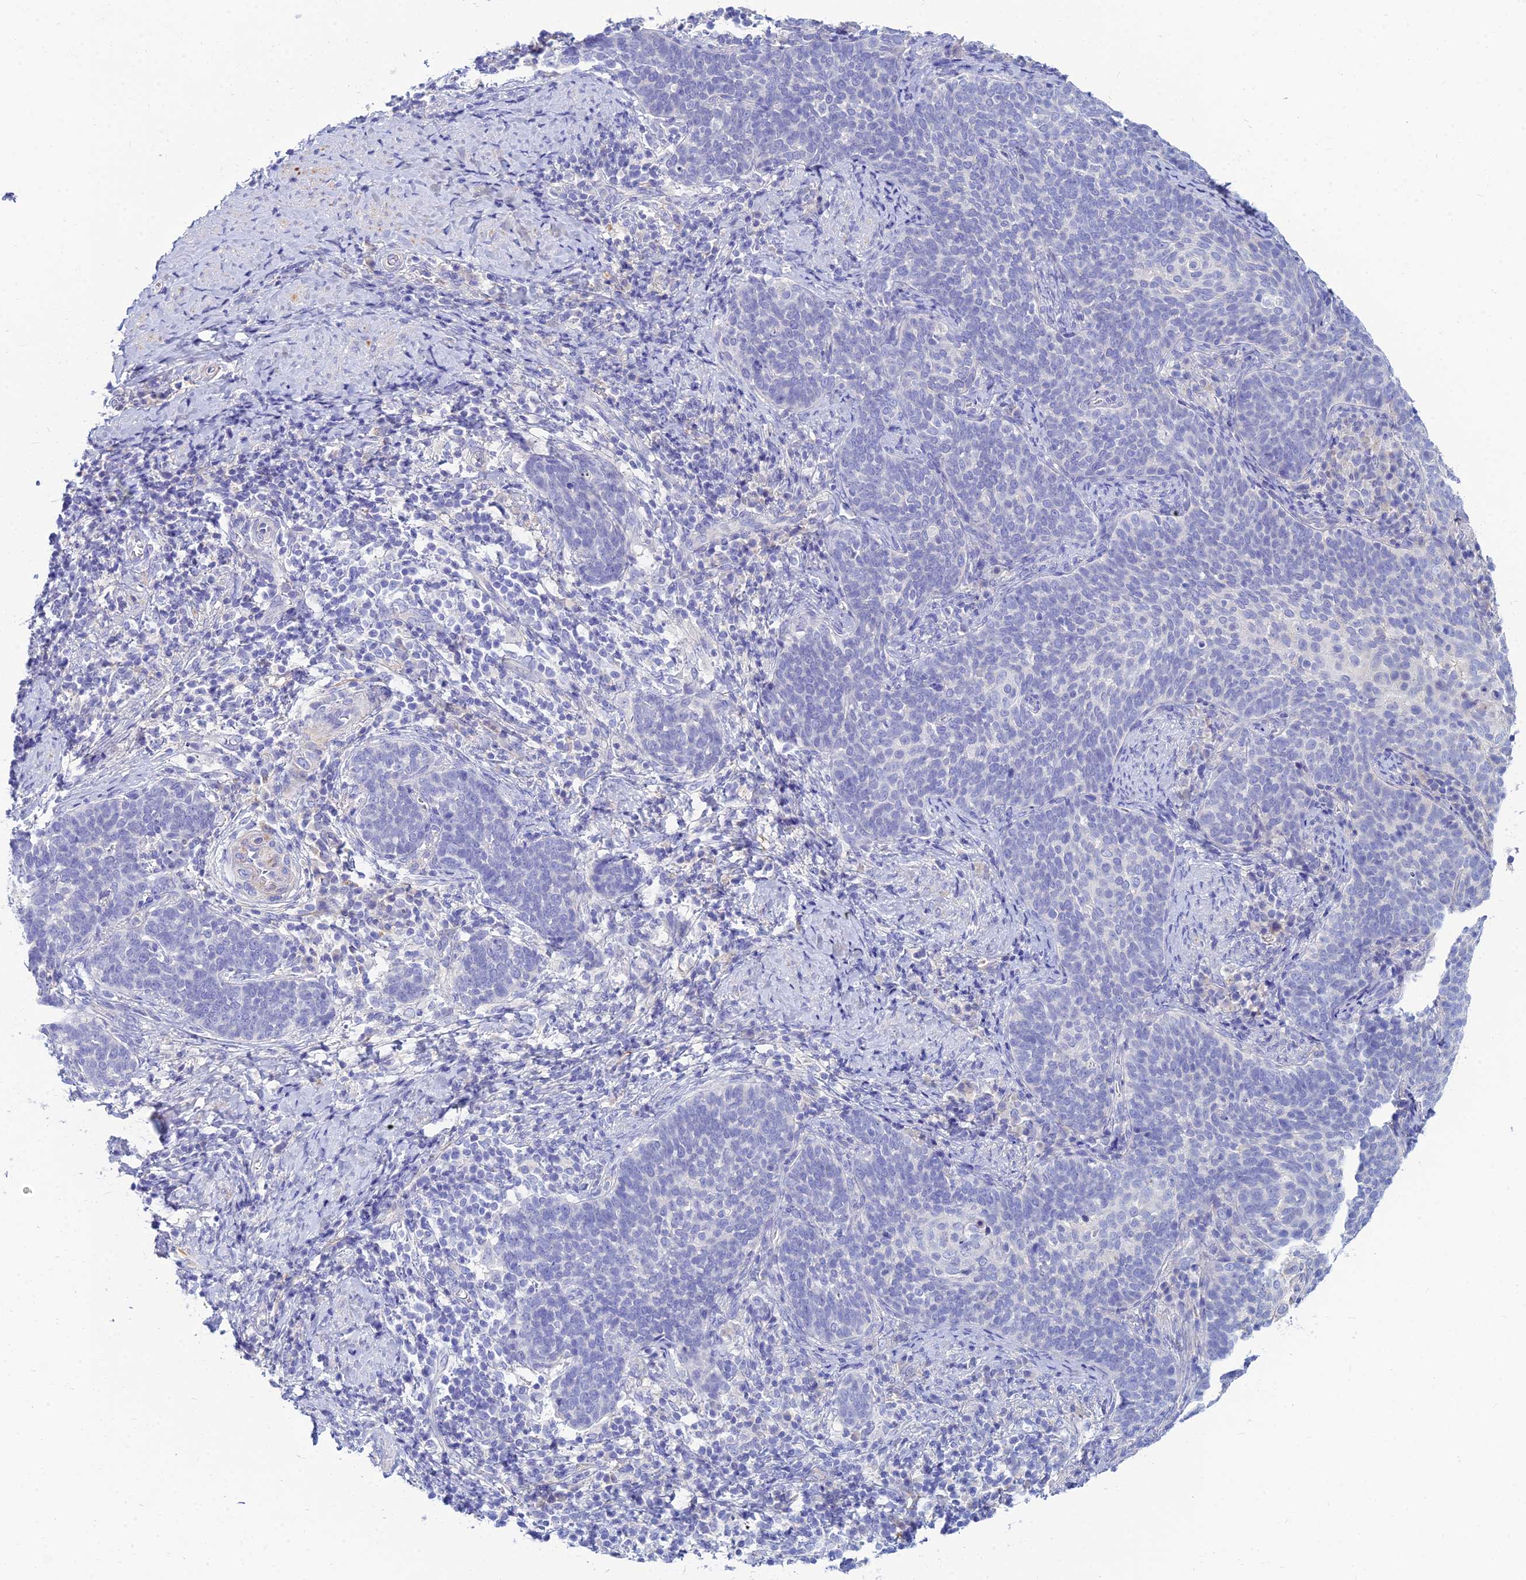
{"staining": {"intensity": "negative", "quantity": "none", "location": "none"}, "tissue": "cervical cancer", "cell_type": "Tumor cells", "image_type": "cancer", "snomed": [{"axis": "morphology", "description": "Normal tissue, NOS"}, {"axis": "morphology", "description": "Squamous cell carcinoma, NOS"}, {"axis": "topography", "description": "Cervix"}], "caption": "IHC histopathology image of neoplastic tissue: cervical squamous cell carcinoma stained with DAB (3,3'-diaminobenzidine) demonstrates no significant protein staining in tumor cells.", "gene": "ZNF552", "patient": {"sex": "female", "age": 39}}